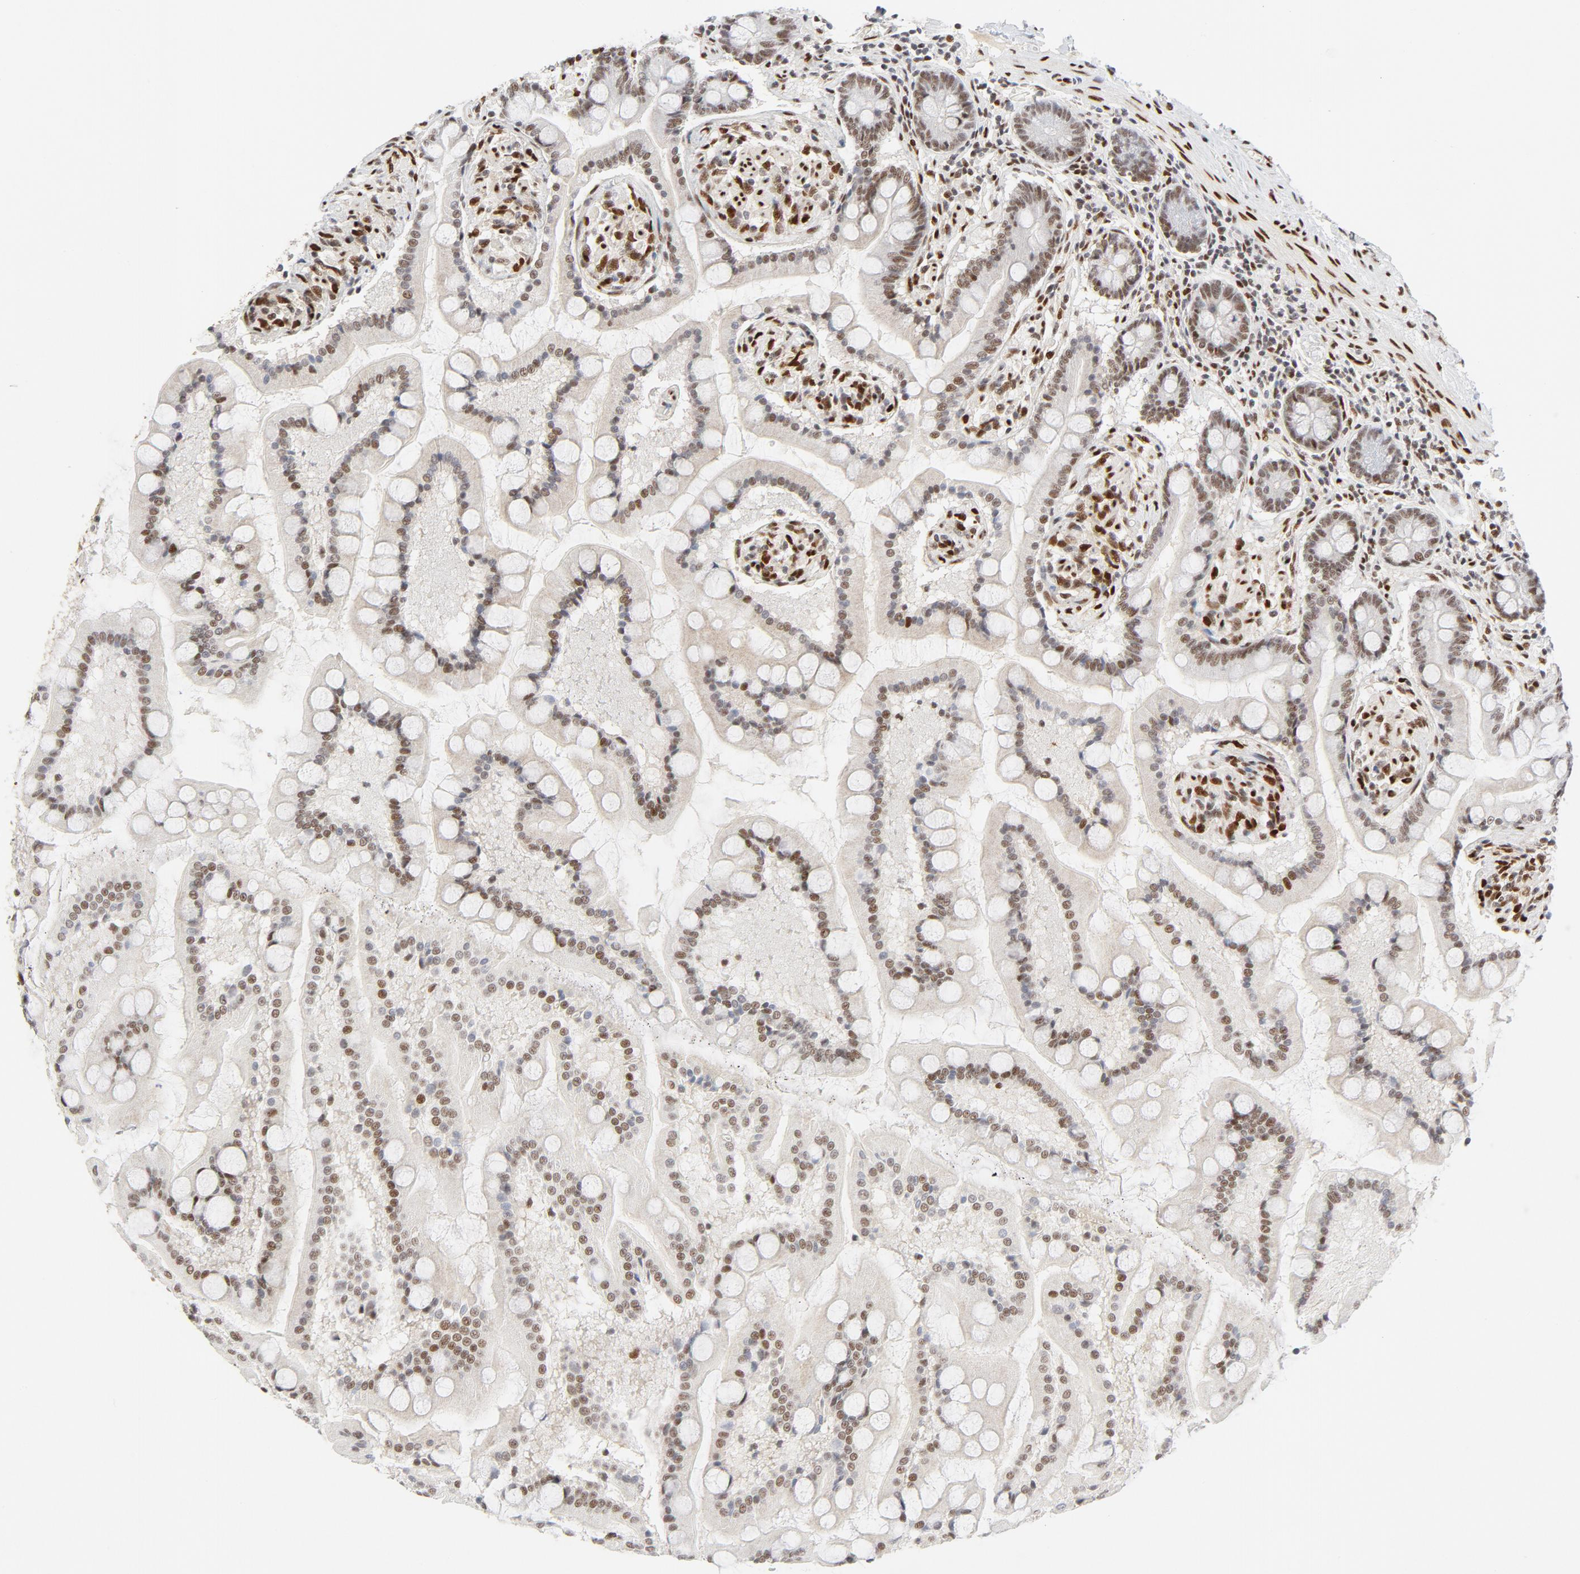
{"staining": {"intensity": "weak", "quantity": "25%-75%", "location": "nuclear"}, "tissue": "small intestine", "cell_type": "Glandular cells", "image_type": "normal", "snomed": [{"axis": "morphology", "description": "Normal tissue, NOS"}, {"axis": "topography", "description": "Small intestine"}], "caption": "High-magnification brightfield microscopy of normal small intestine stained with DAB (3,3'-diaminobenzidine) (brown) and counterstained with hematoxylin (blue). glandular cells exhibit weak nuclear expression is seen in approximately25%-75% of cells.", "gene": "MEF2A", "patient": {"sex": "male", "age": 41}}